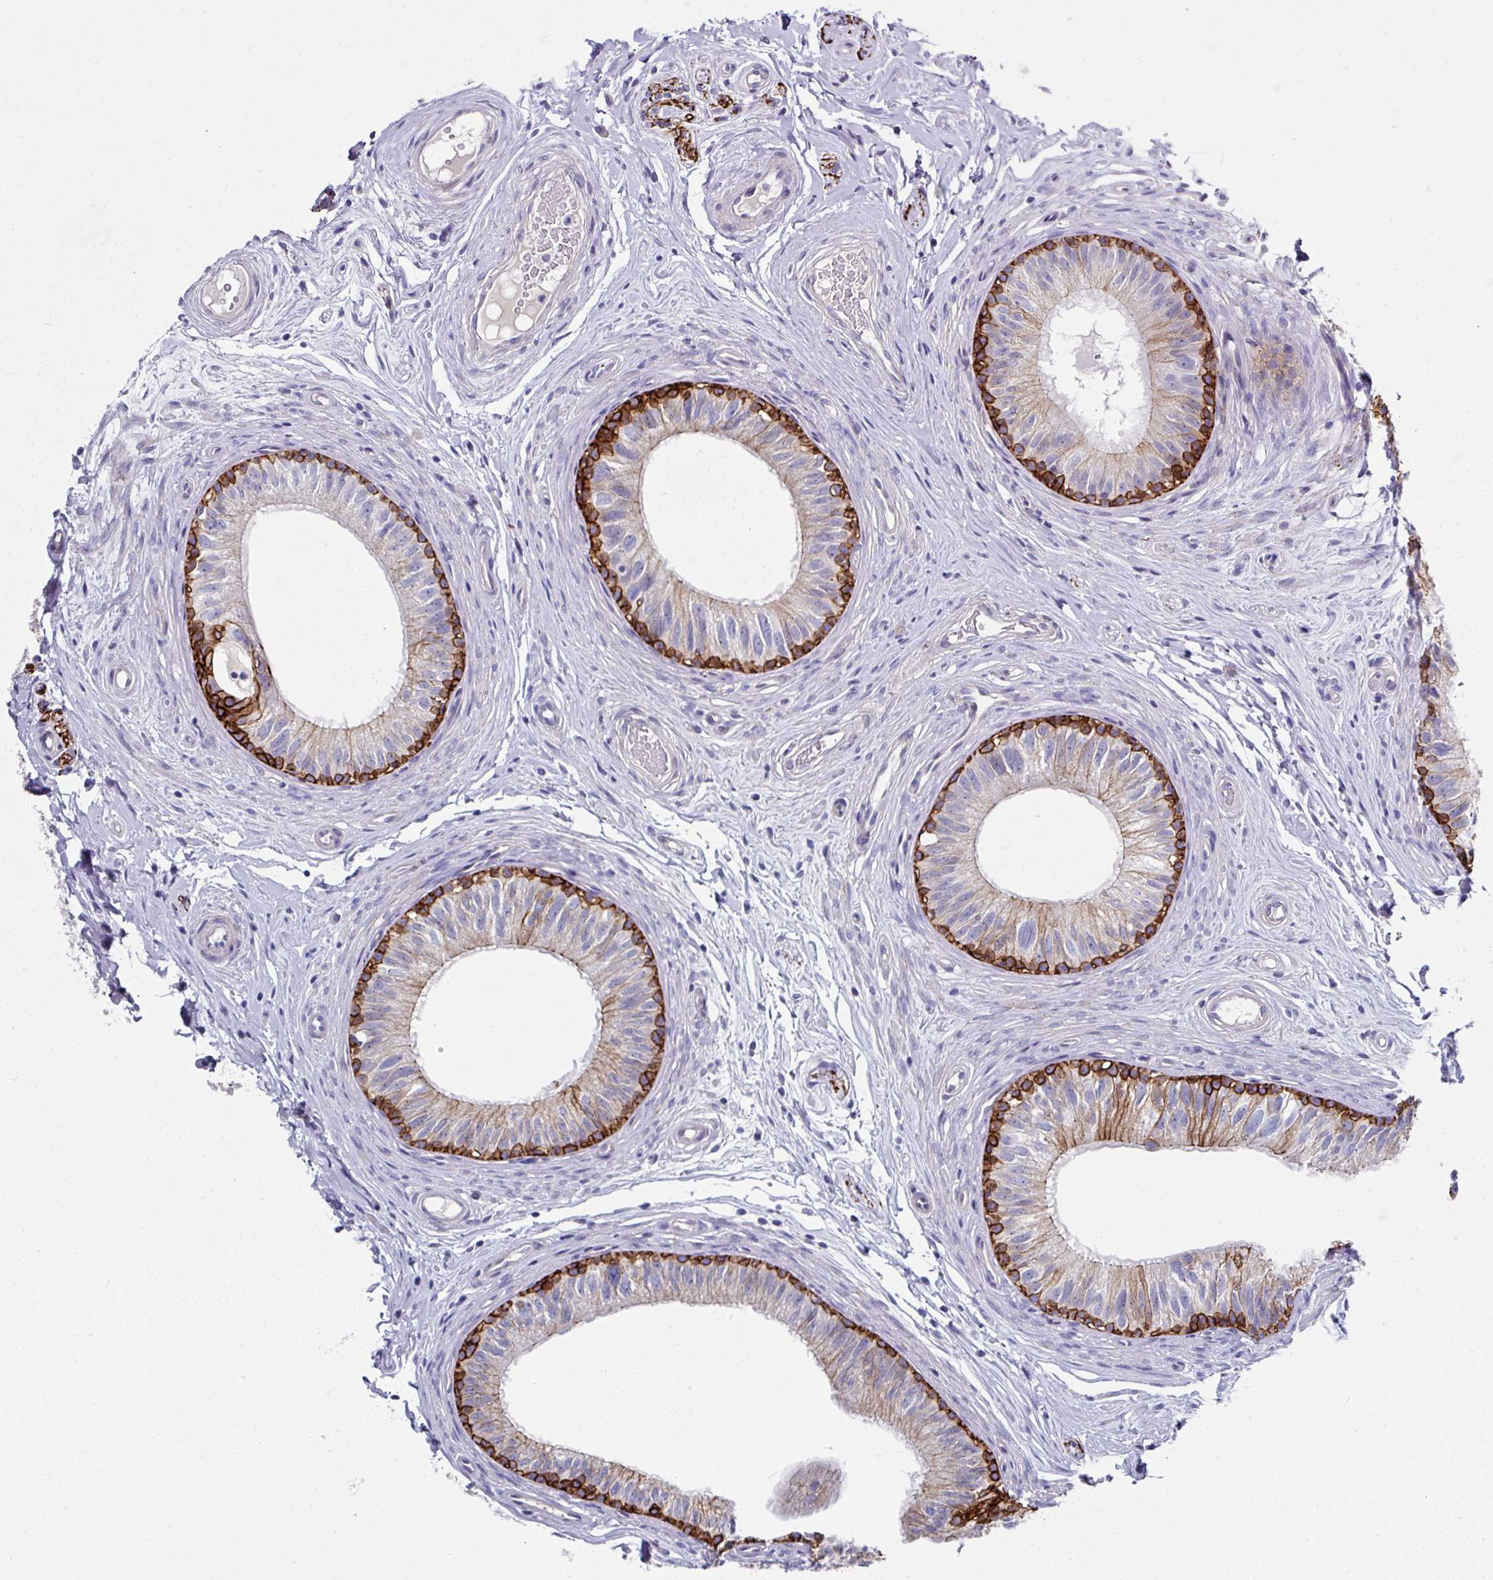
{"staining": {"intensity": "strong", "quantity": "25%-75%", "location": "cytoplasmic/membranous"}, "tissue": "epididymis", "cell_type": "Glandular cells", "image_type": "normal", "snomed": [{"axis": "morphology", "description": "Normal tissue, NOS"}, {"axis": "morphology", "description": "Seminoma, NOS"}, {"axis": "topography", "description": "Testis"}, {"axis": "topography", "description": "Epididymis"}], "caption": "This is a photomicrograph of IHC staining of unremarkable epididymis, which shows strong positivity in the cytoplasmic/membranous of glandular cells.", "gene": "CLDN1", "patient": {"sex": "male", "age": 45}}